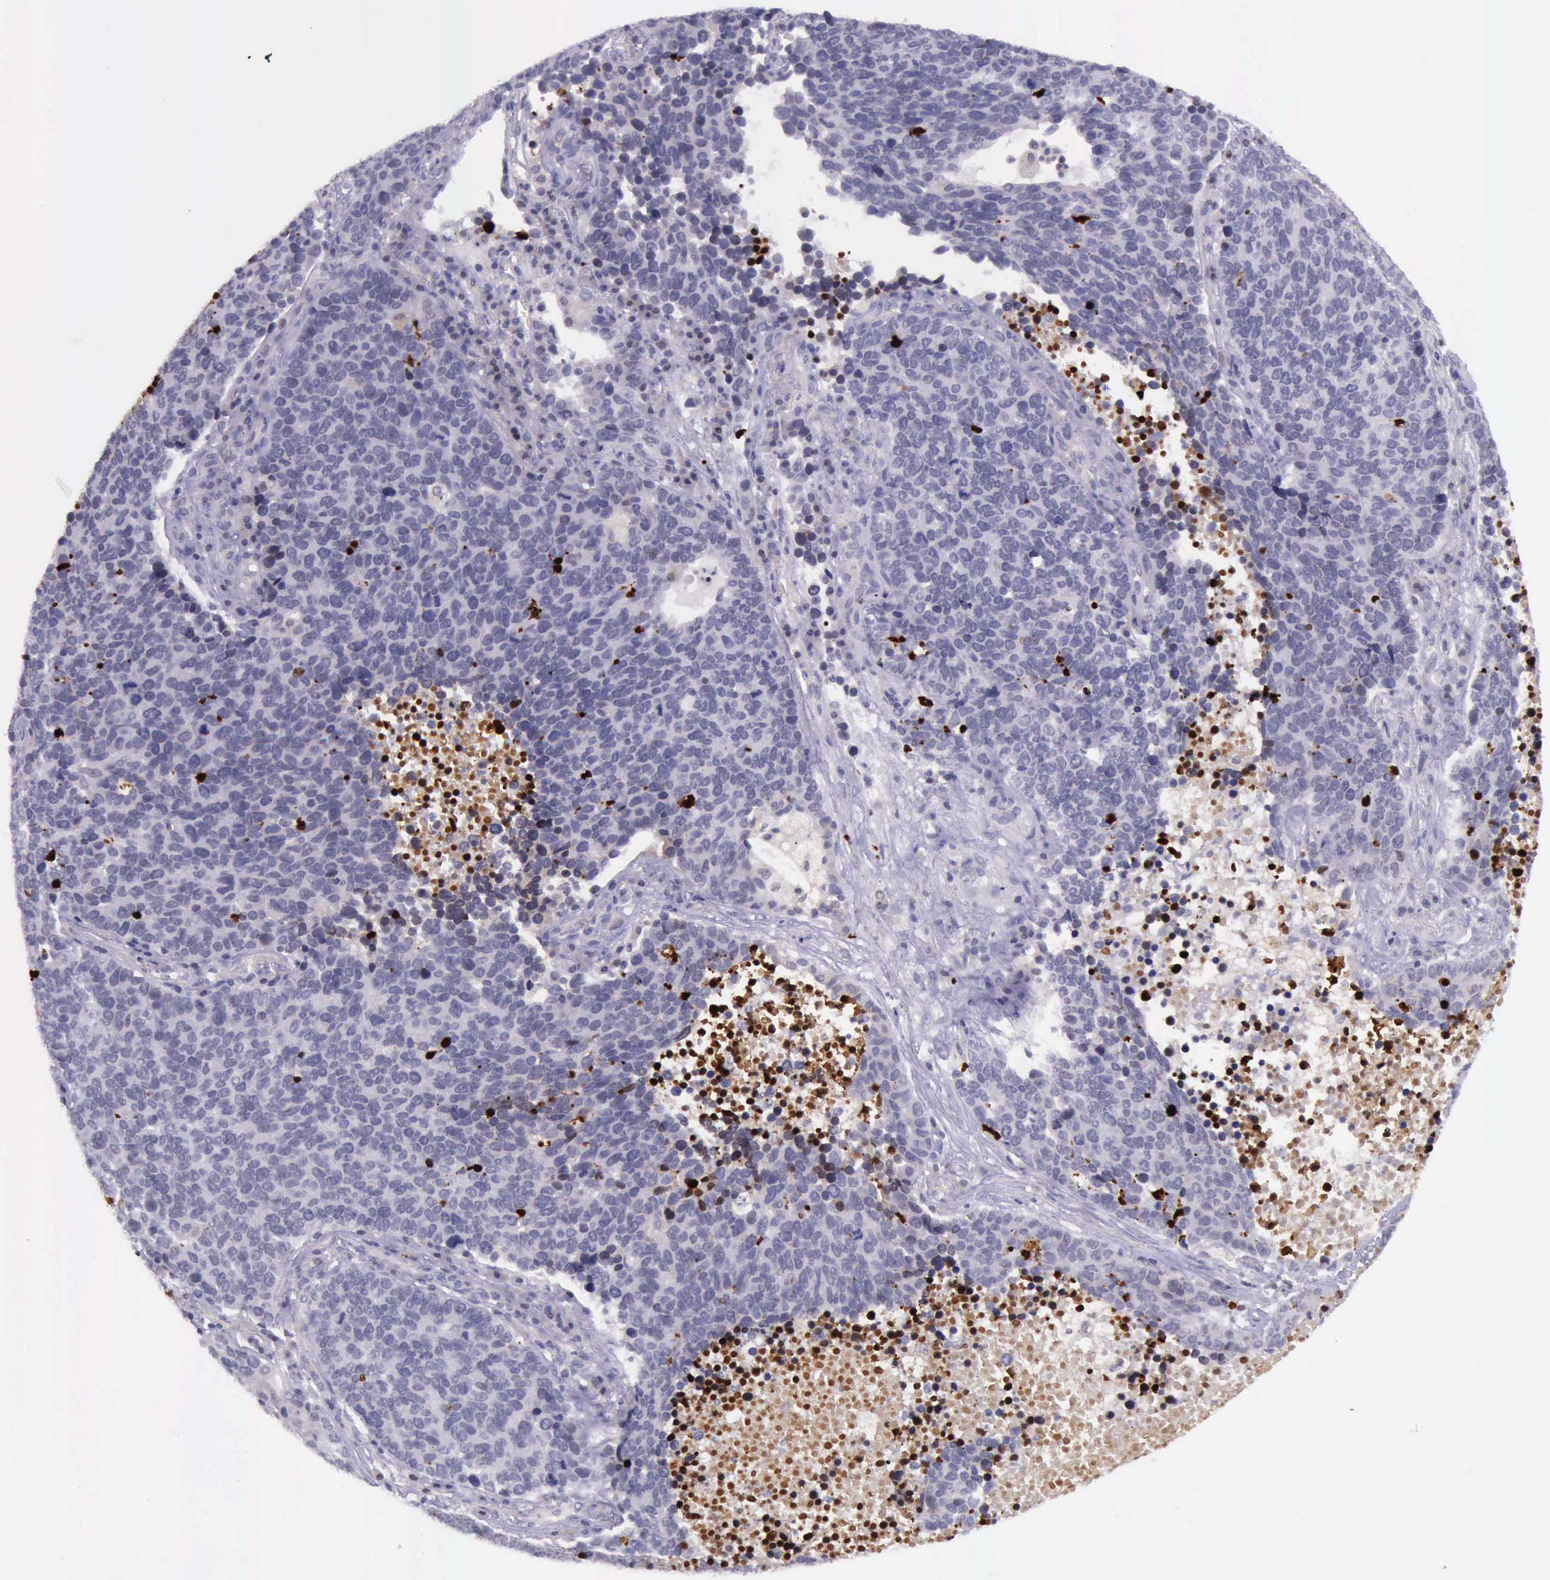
{"staining": {"intensity": "strong", "quantity": "<25%", "location": "nuclear"}, "tissue": "lung cancer", "cell_type": "Tumor cells", "image_type": "cancer", "snomed": [{"axis": "morphology", "description": "Neoplasm, malignant, NOS"}, {"axis": "topography", "description": "Lung"}], "caption": "This histopathology image exhibits IHC staining of malignant neoplasm (lung), with medium strong nuclear expression in about <25% of tumor cells.", "gene": "PARP1", "patient": {"sex": "female", "age": 75}}